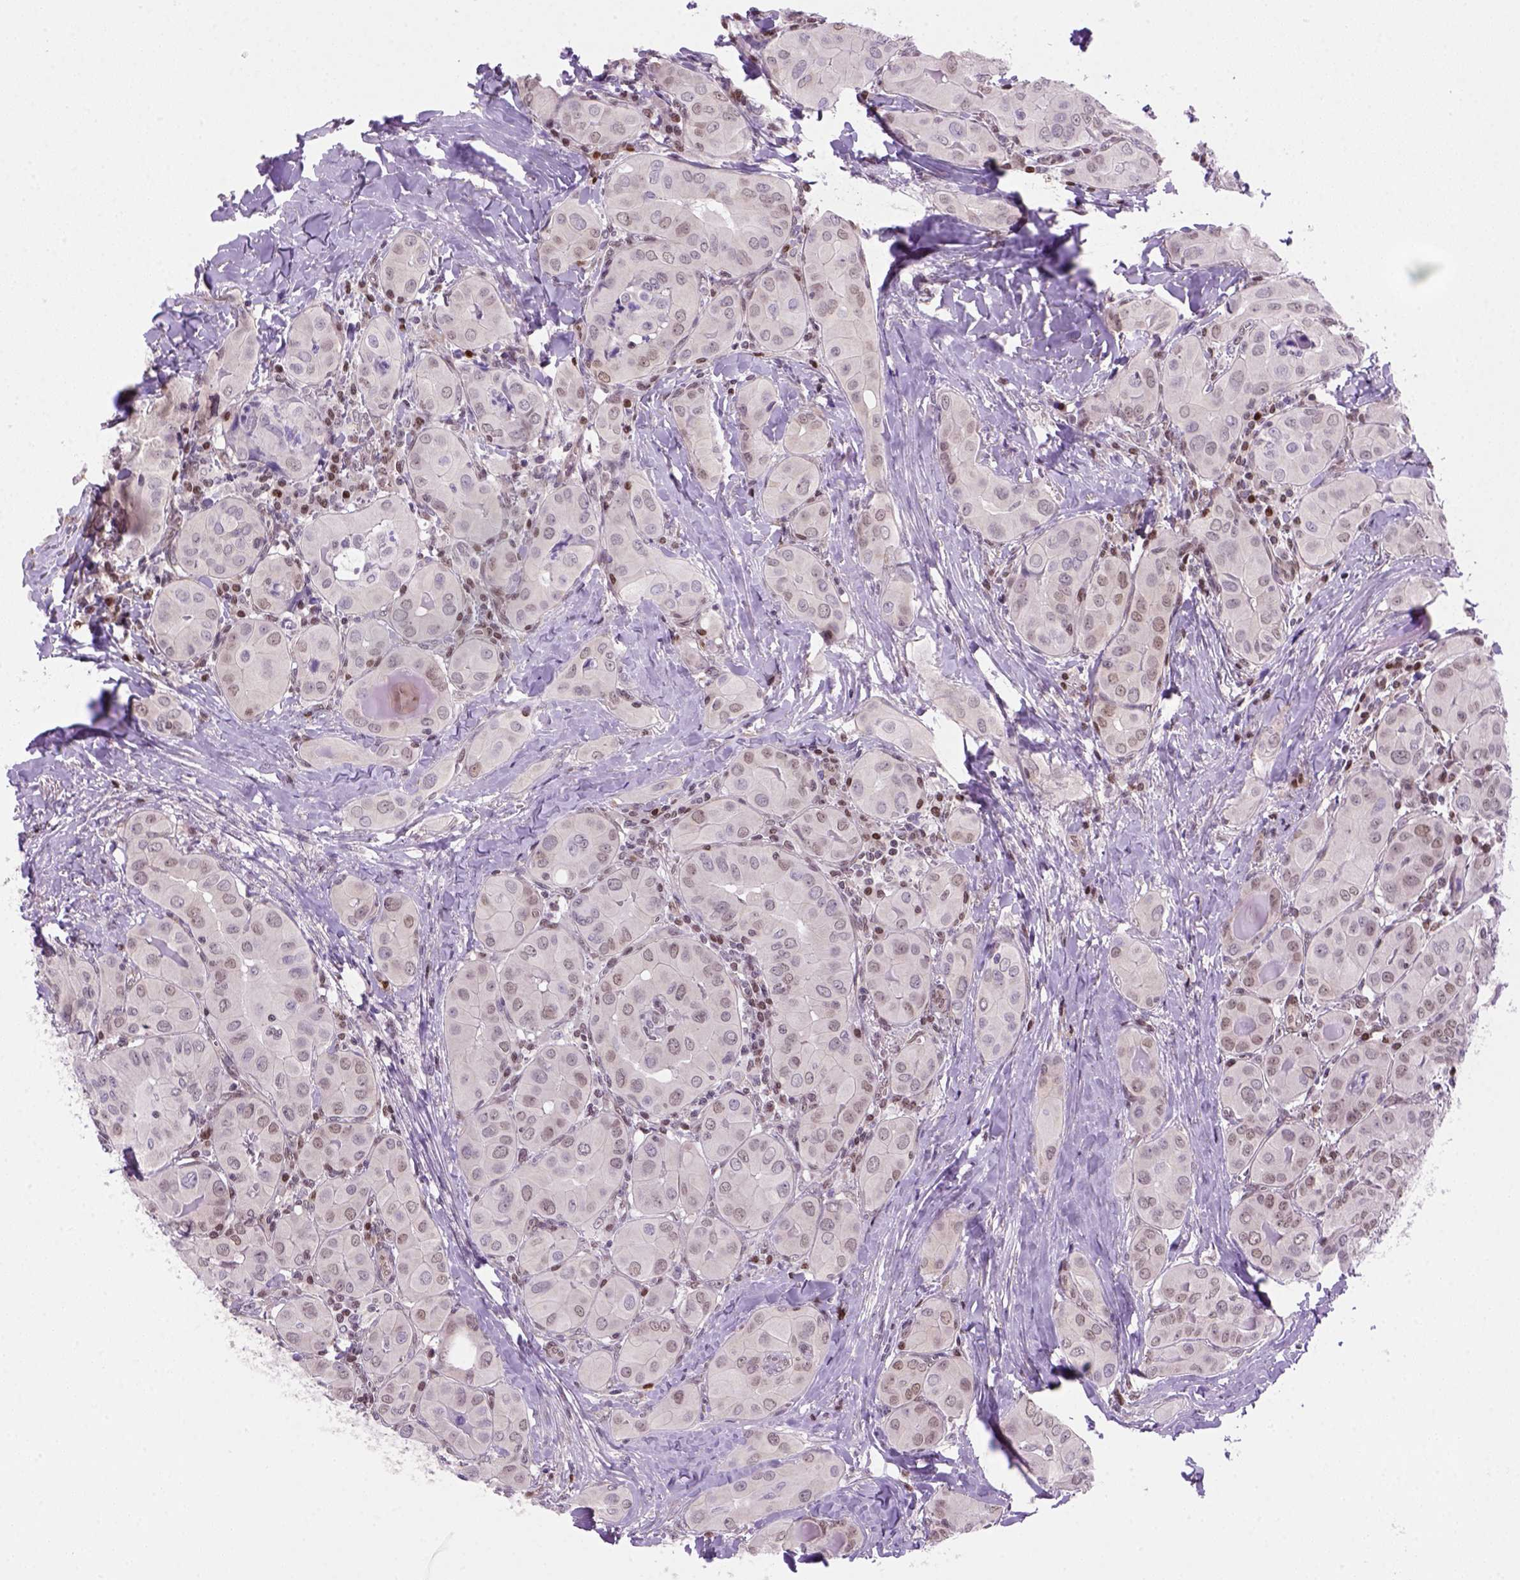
{"staining": {"intensity": "weak", "quantity": "<25%", "location": "nuclear"}, "tissue": "thyroid cancer", "cell_type": "Tumor cells", "image_type": "cancer", "snomed": [{"axis": "morphology", "description": "Papillary adenocarcinoma, NOS"}, {"axis": "topography", "description": "Thyroid gland"}], "caption": "The image displays no staining of tumor cells in thyroid papillary adenocarcinoma.", "gene": "MGMT", "patient": {"sex": "female", "age": 37}}